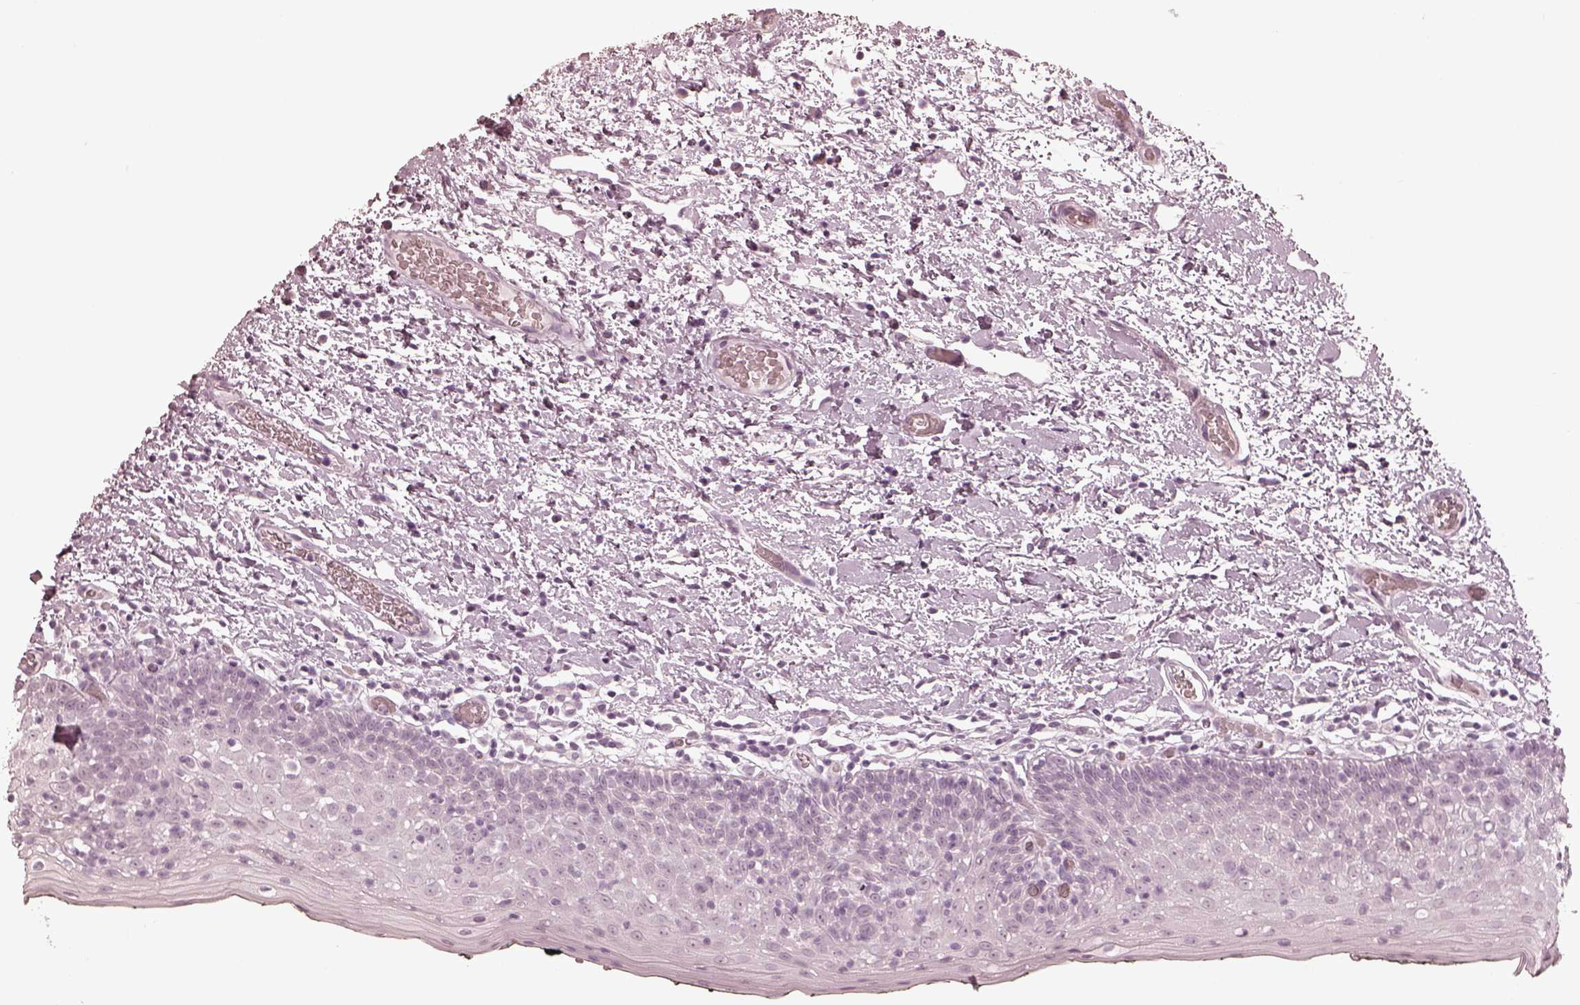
{"staining": {"intensity": "negative", "quantity": "none", "location": "none"}, "tissue": "oral mucosa", "cell_type": "Squamous epithelial cells", "image_type": "normal", "snomed": [{"axis": "morphology", "description": "Normal tissue, NOS"}, {"axis": "morphology", "description": "Squamous cell carcinoma, NOS"}, {"axis": "topography", "description": "Oral tissue"}, {"axis": "topography", "description": "Head-Neck"}], "caption": "The photomicrograph displays no significant staining in squamous epithelial cells of oral mucosa. (DAB (3,3'-diaminobenzidine) immunohistochemistry visualized using brightfield microscopy, high magnification).", "gene": "CALR3", "patient": {"sex": "male", "age": 69}}